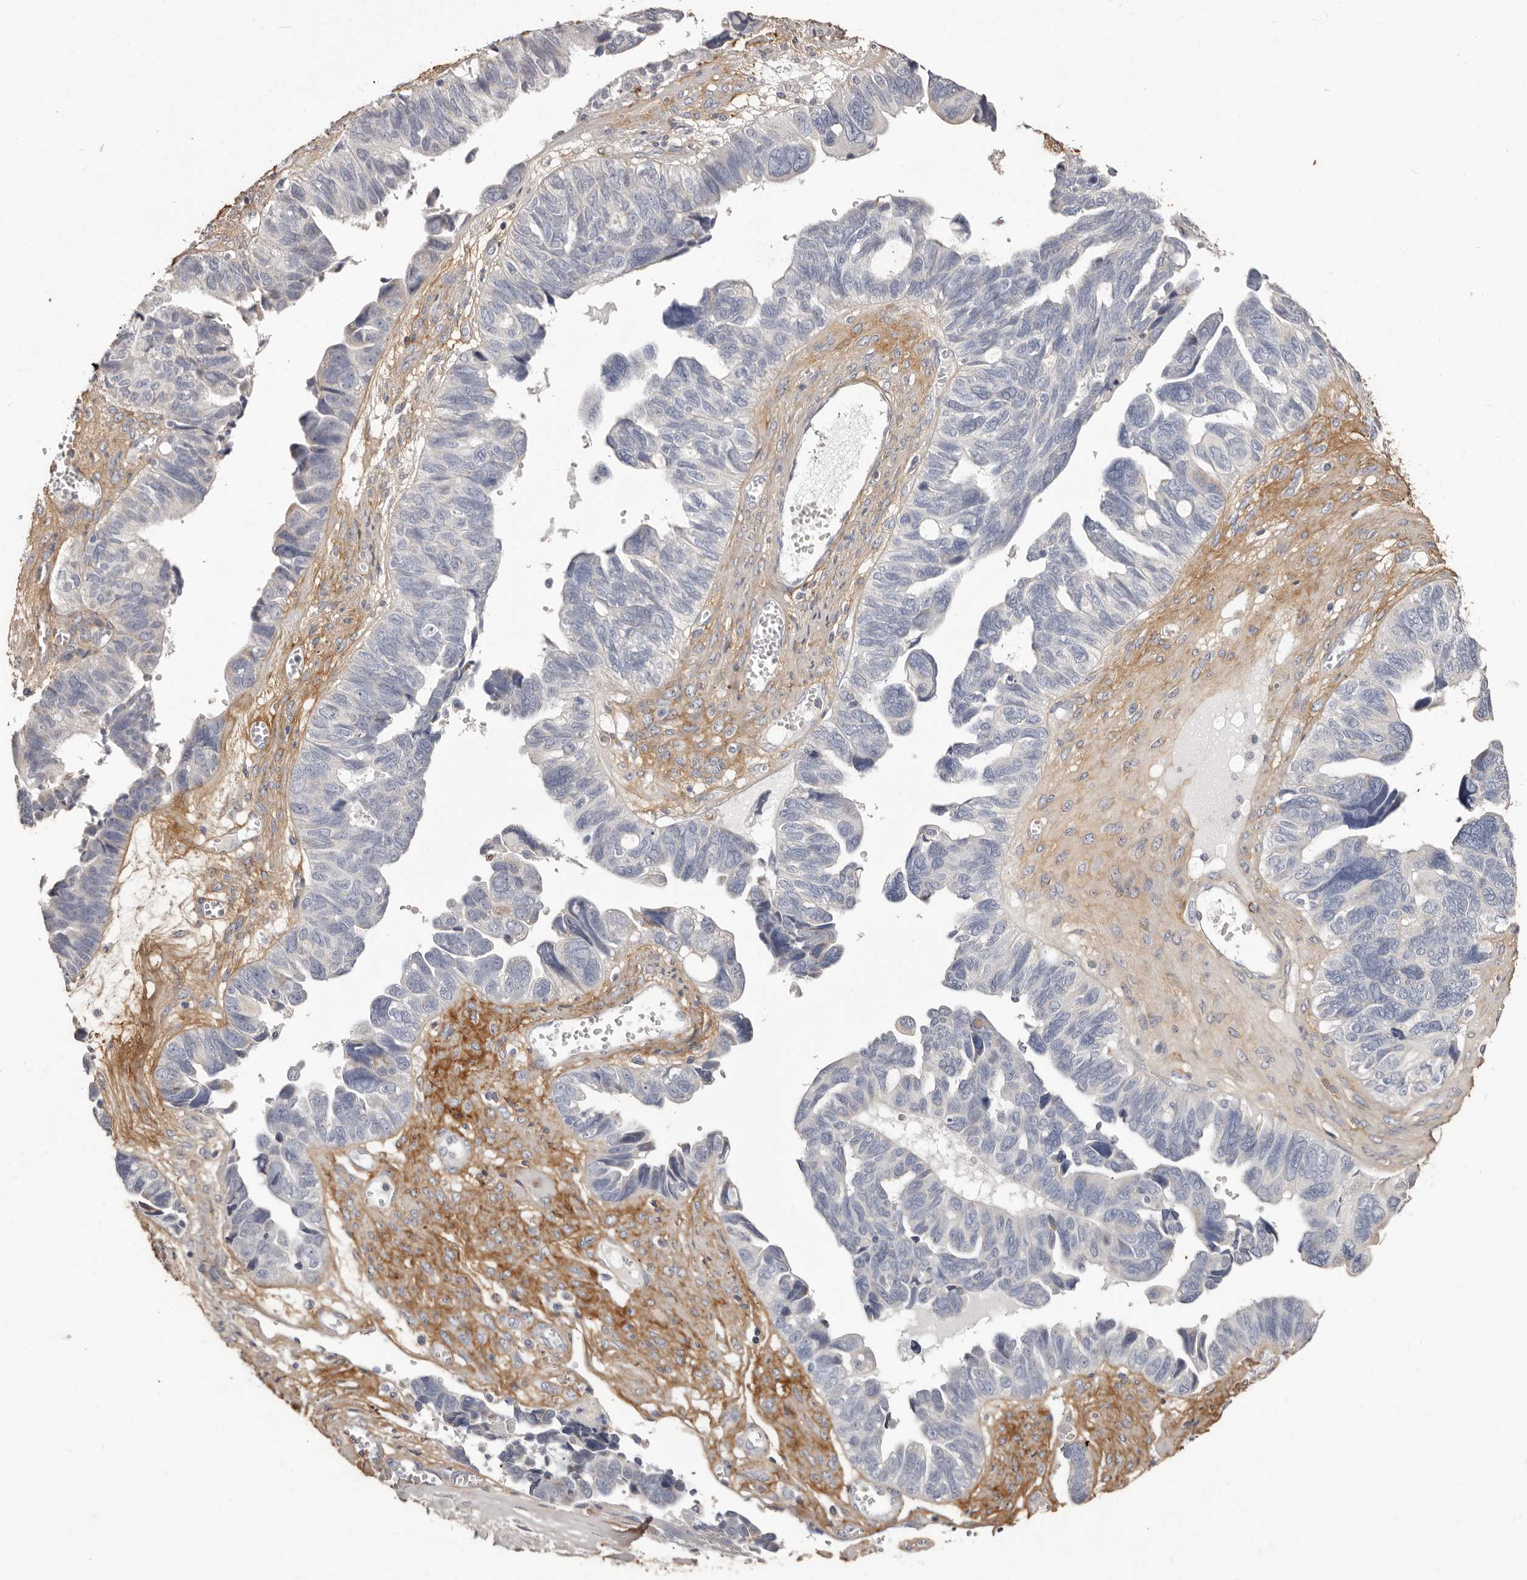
{"staining": {"intensity": "negative", "quantity": "none", "location": "none"}, "tissue": "ovarian cancer", "cell_type": "Tumor cells", "image_type": "cancer", "snomed": [{"axis": "morphology", "description": "Cystadenocarcinoma, serous, NOS"}, {"axis": "topography", "description": "Ovary"}], "caption": "High power microscopy micrograph of an immunohistochemistry (IHC) histopathology image of ovarian cancer (serous cystadenocarcinoma), revealing no significant positivity in tumor cells. (Stains: DAB IHC with hematoxylin counter stain, Microscopy: brightfield microscopy at high magnification).", "gene": "COL6A1", "patient": {"sex": "female", "age": 79}}